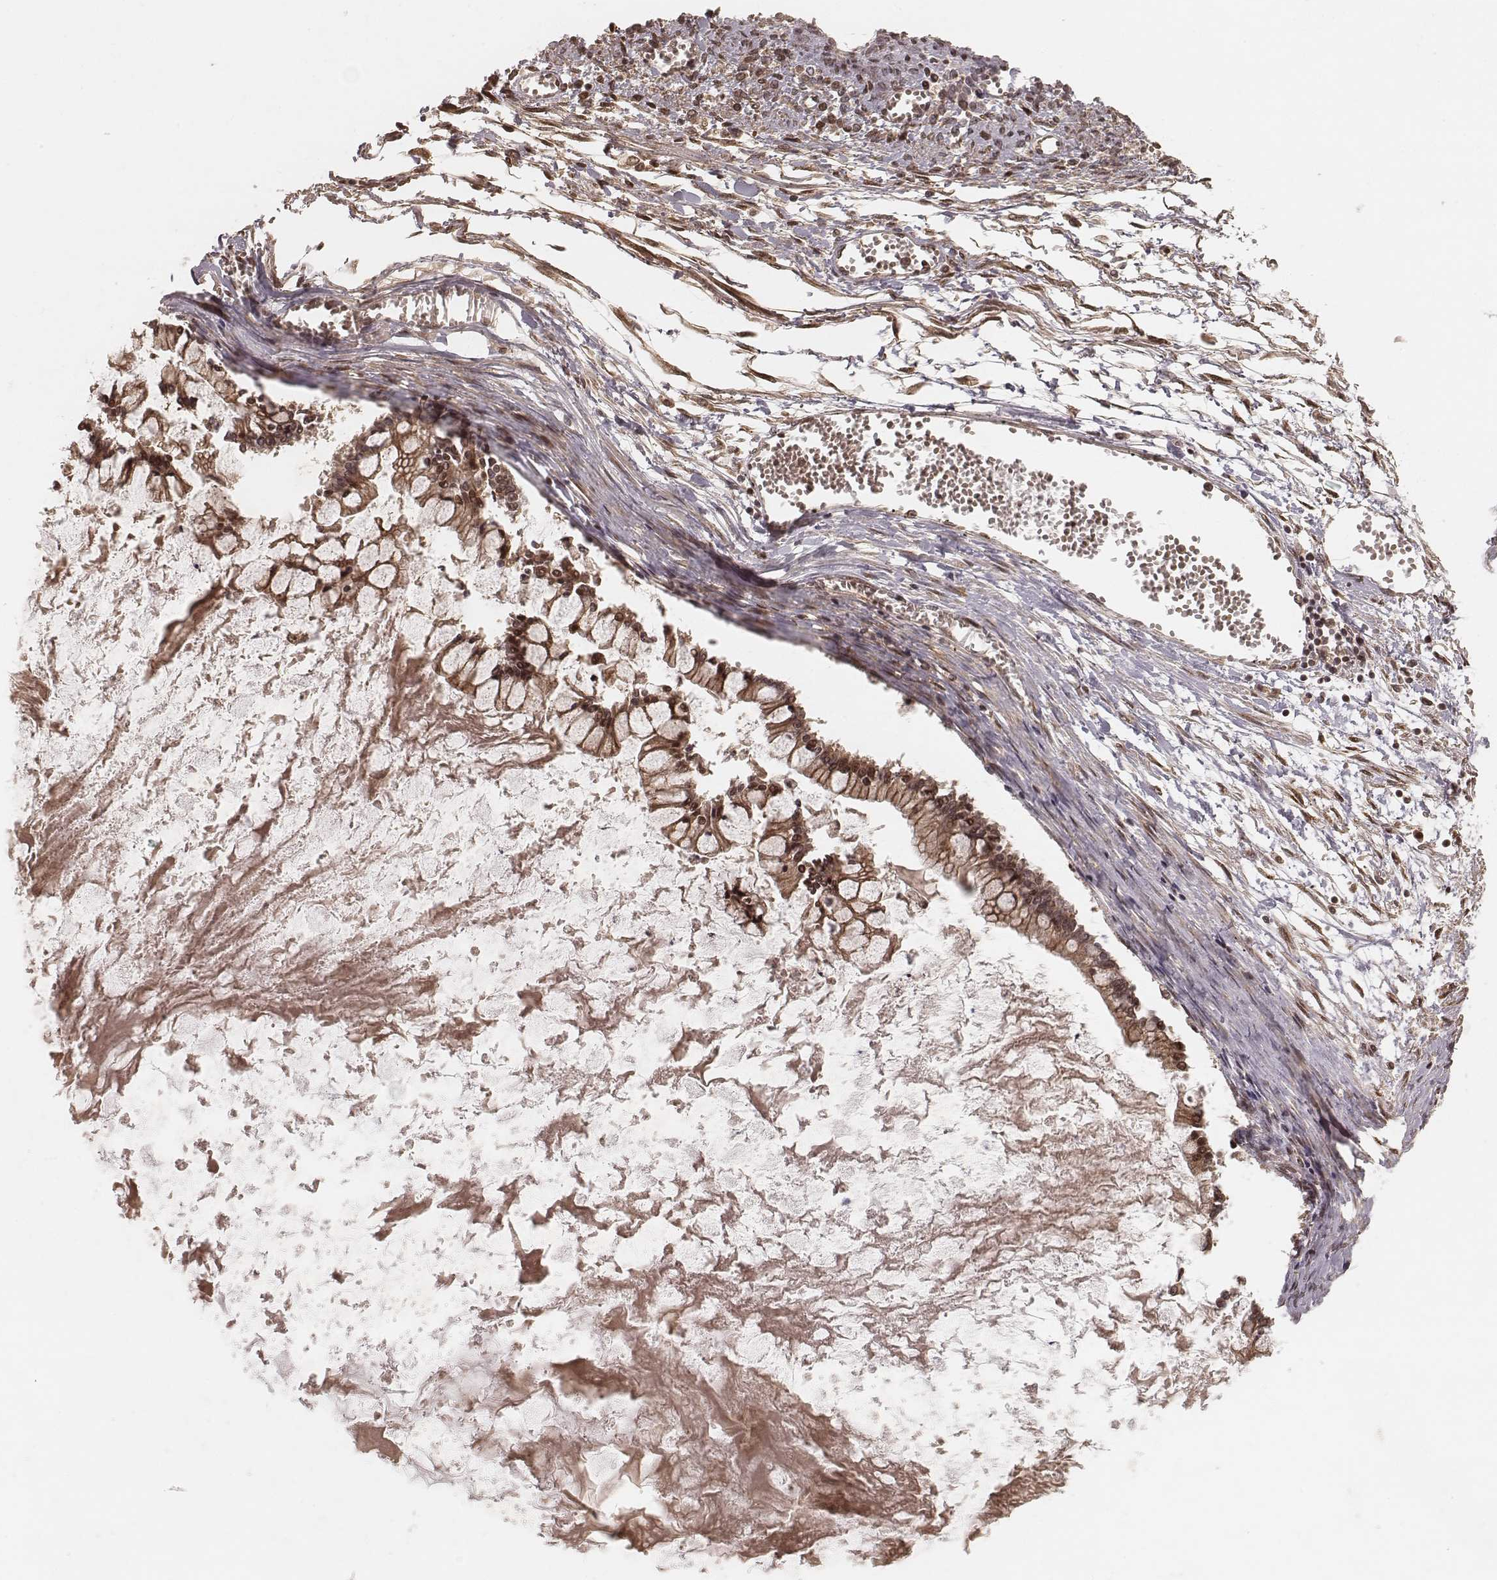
{"staining": {"intensity": "moderate", "quantity": ">75%", "location": "cytoplasmic/membranous"}, "tissue": "ovarian cancer", "cell_type": "Tumor cells", "image_type": "cancer", "snomed": [{"axis": "morphology", "description": "Cystadenocarcinoma, mucinous, NOS"}, {"axis": "topography", "description": "Ovary"}], "caption": "Immunohistochemical staining of human ovarian cancer exhibits medium levels of moderate cytoplasmic/membranous staining in approximately >75% of tumor cells.", "gene": "MYO19", "patient": {"sex": "female", "age": 67}}